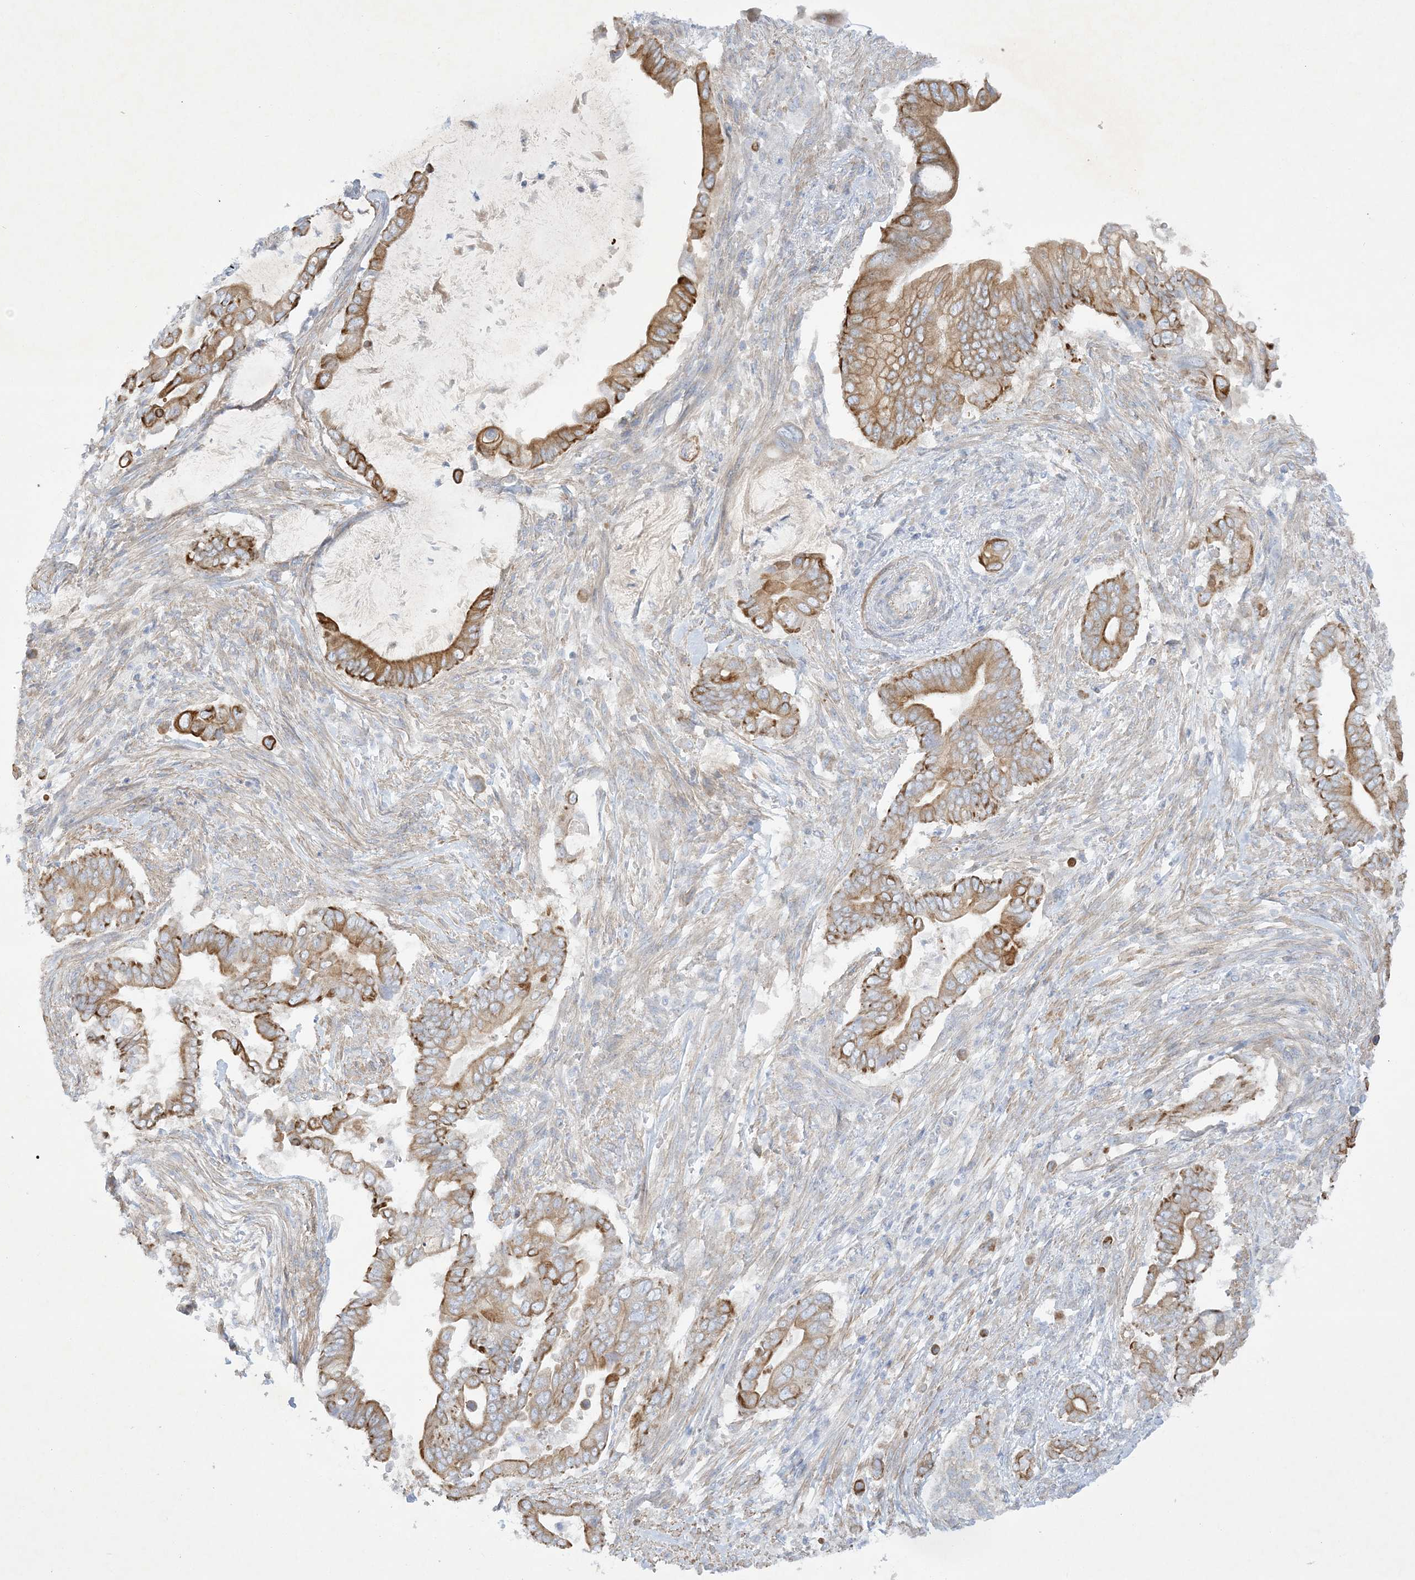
{"staining": {"intensity": "moderate", "quantity": ">75%", "location": "cytoplasmic/membranous"}, "tissue": "pancreatic cancer", "cell_type": "Tumor cells", "image_type": "cancer", "snomed": [{"axis": "morphology", "description": "Adenocarcinoma, NOS"}, {"axis": "topography", "description": "Pancreas"}], "caption": "DAB immunohistochemical staining of human pancreatic adenocarcinoma exhibits moderate cytoplasmic/membranous protein expression in approximately >75% of tumor cells.", "gene": "FARSB", "patient": {"sex": "male", "age": 68}}